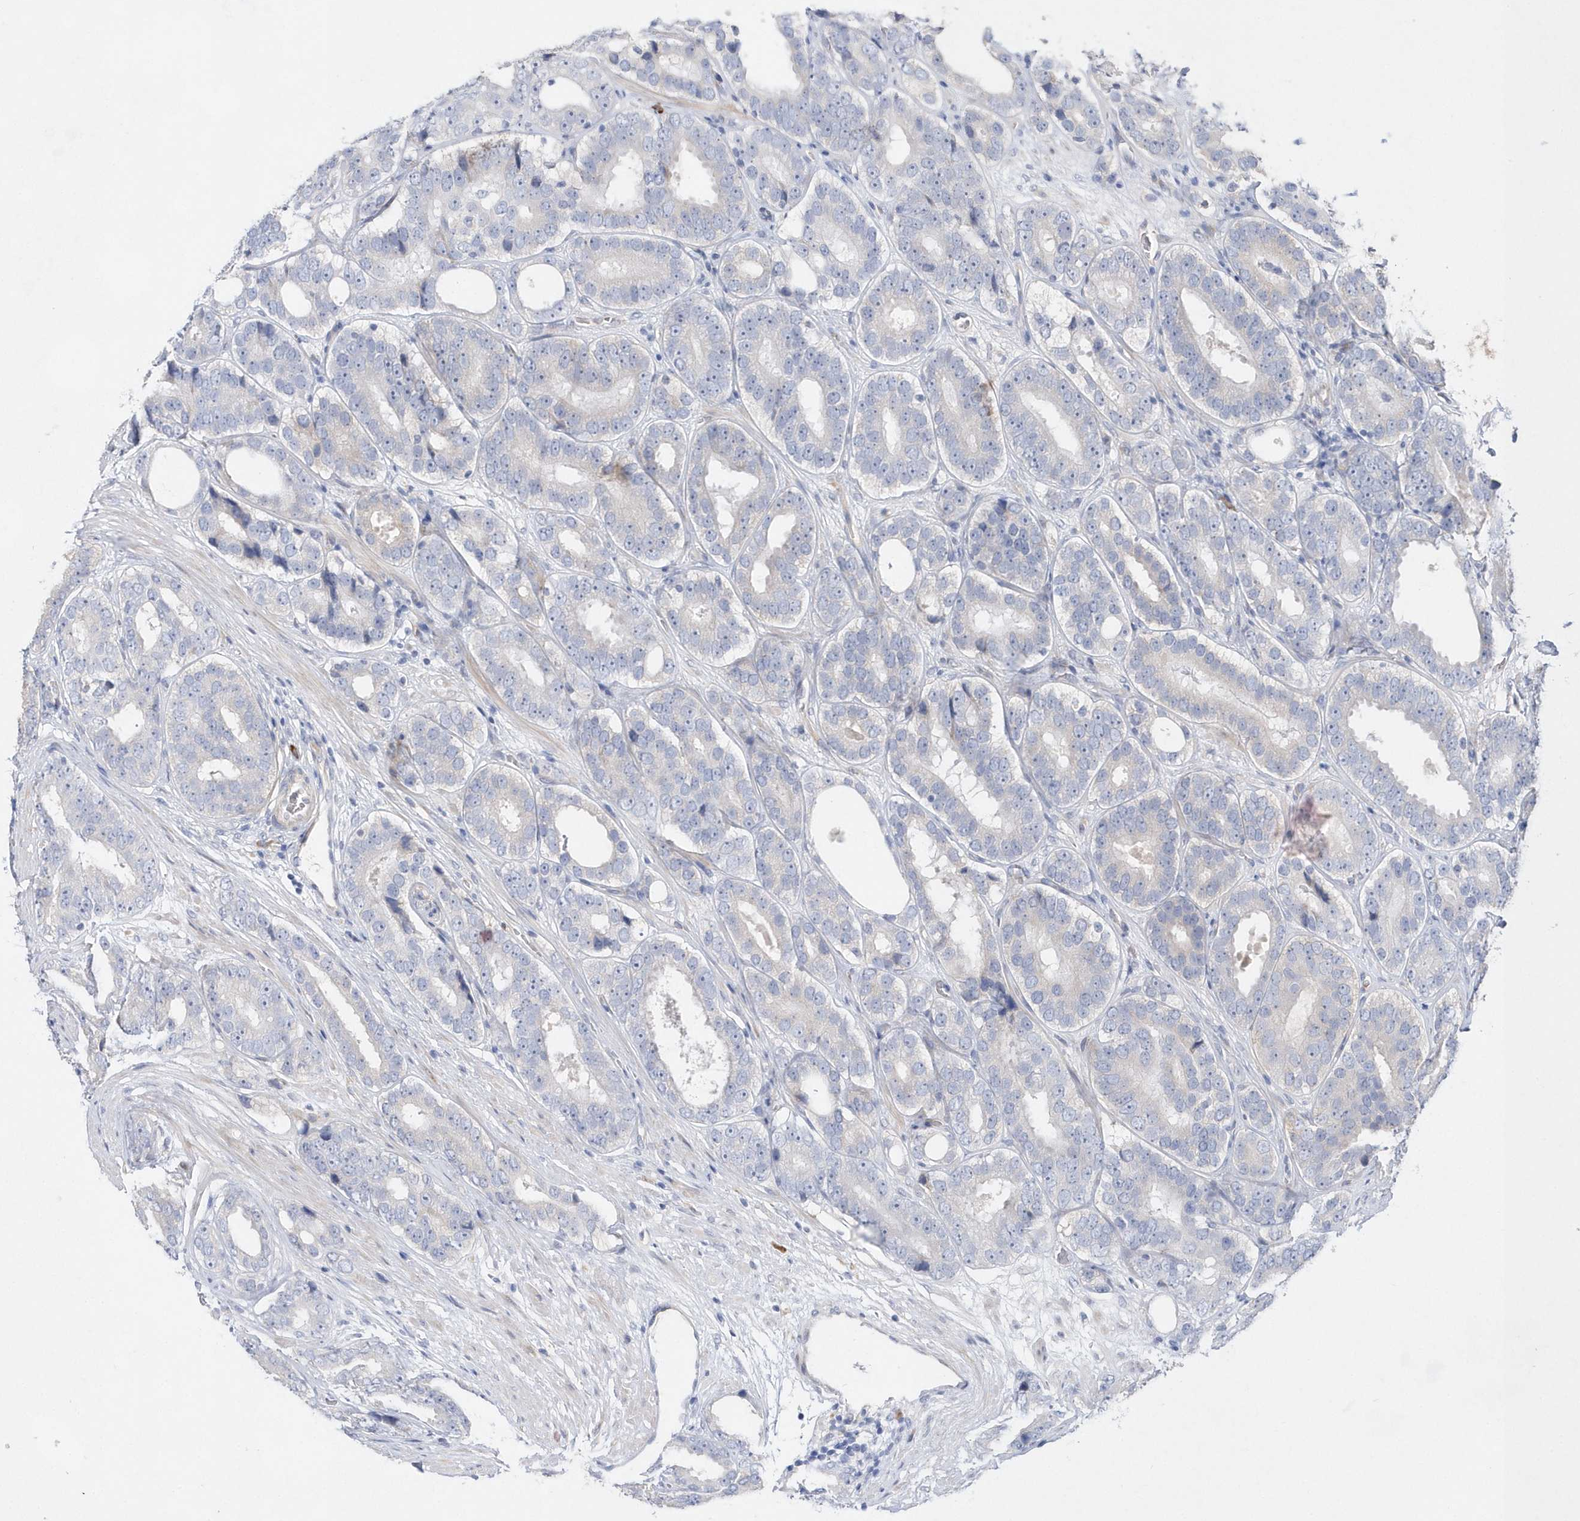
{"staining": {"intensity": "negative", "quantity": "none", "location": "none"}, "tissue": "prostate cancer", "cell_type": "Tumor cells", "image_type": "cancer", "snomed": [{"axis": "morphology", "description": "Adenocarcinoma, High grade"}, {"axis": "topography", "description": "Prostate"}], "caption": "Human prostate cancer (high-grade adenocarcinoma) stained for a protein using immunohistochemistry exhibits no expression in tumor cells.", "gene": "TMEM132B", "patient": {"sex": "male", "age": 56}}